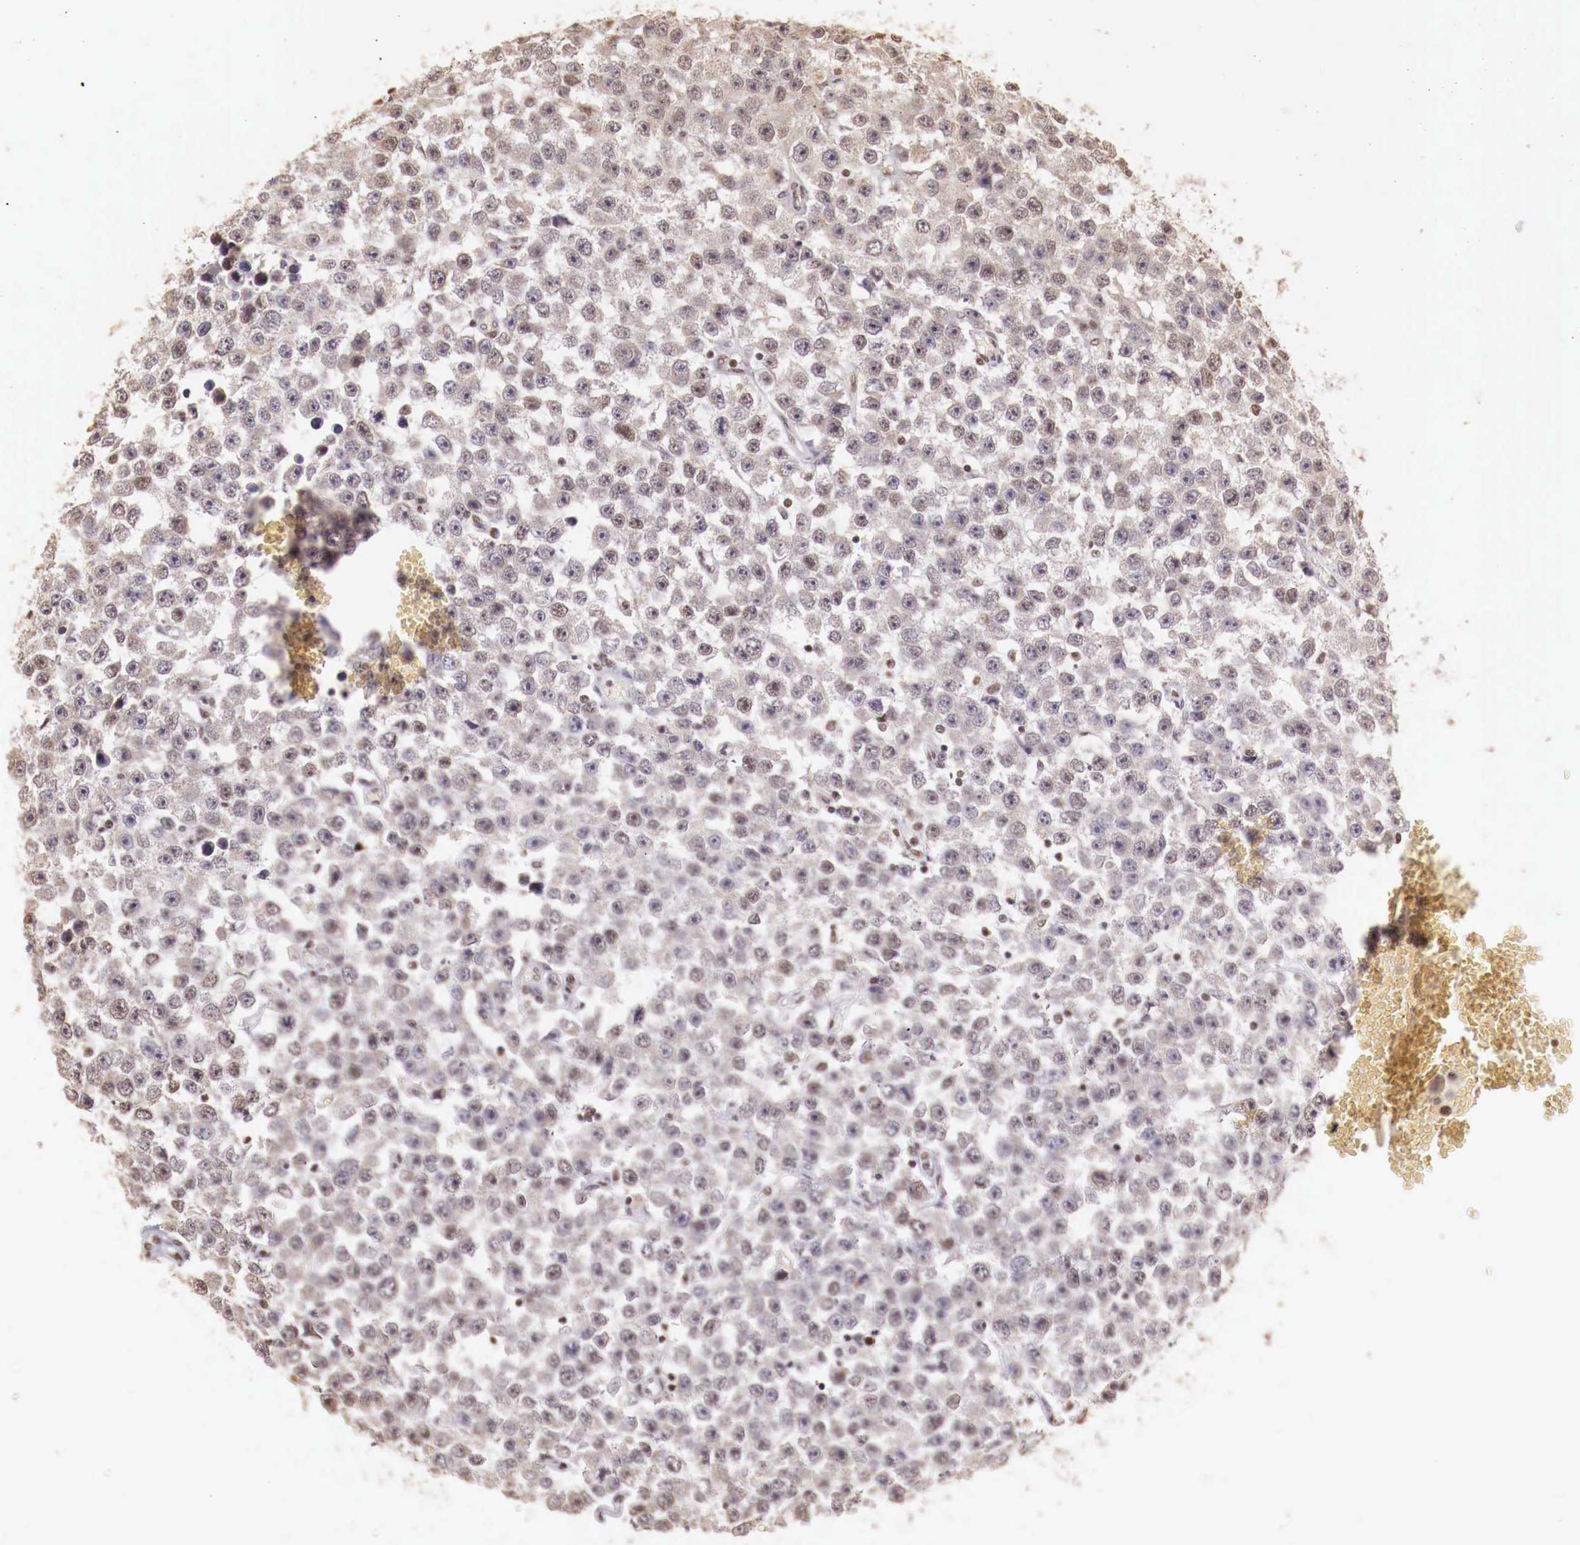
{"staining": {"intensity": "weak", "quantity": "<25%", "location": "nuclear"}, "tissue": "testis cancer", "cell_type": "Tumor cells", "image_type": "cancer", "snomed": [{"axis": "morphology", "description": "Seminoma, NOS"}, {"axis": "topography", "description": "Testis"}], "caption": "An image of testis seminoma stained for a protein demonstrates no brown staining in tumor cells.", "gene": "SP1", "patient": {"sex": "male", "age": 52}}